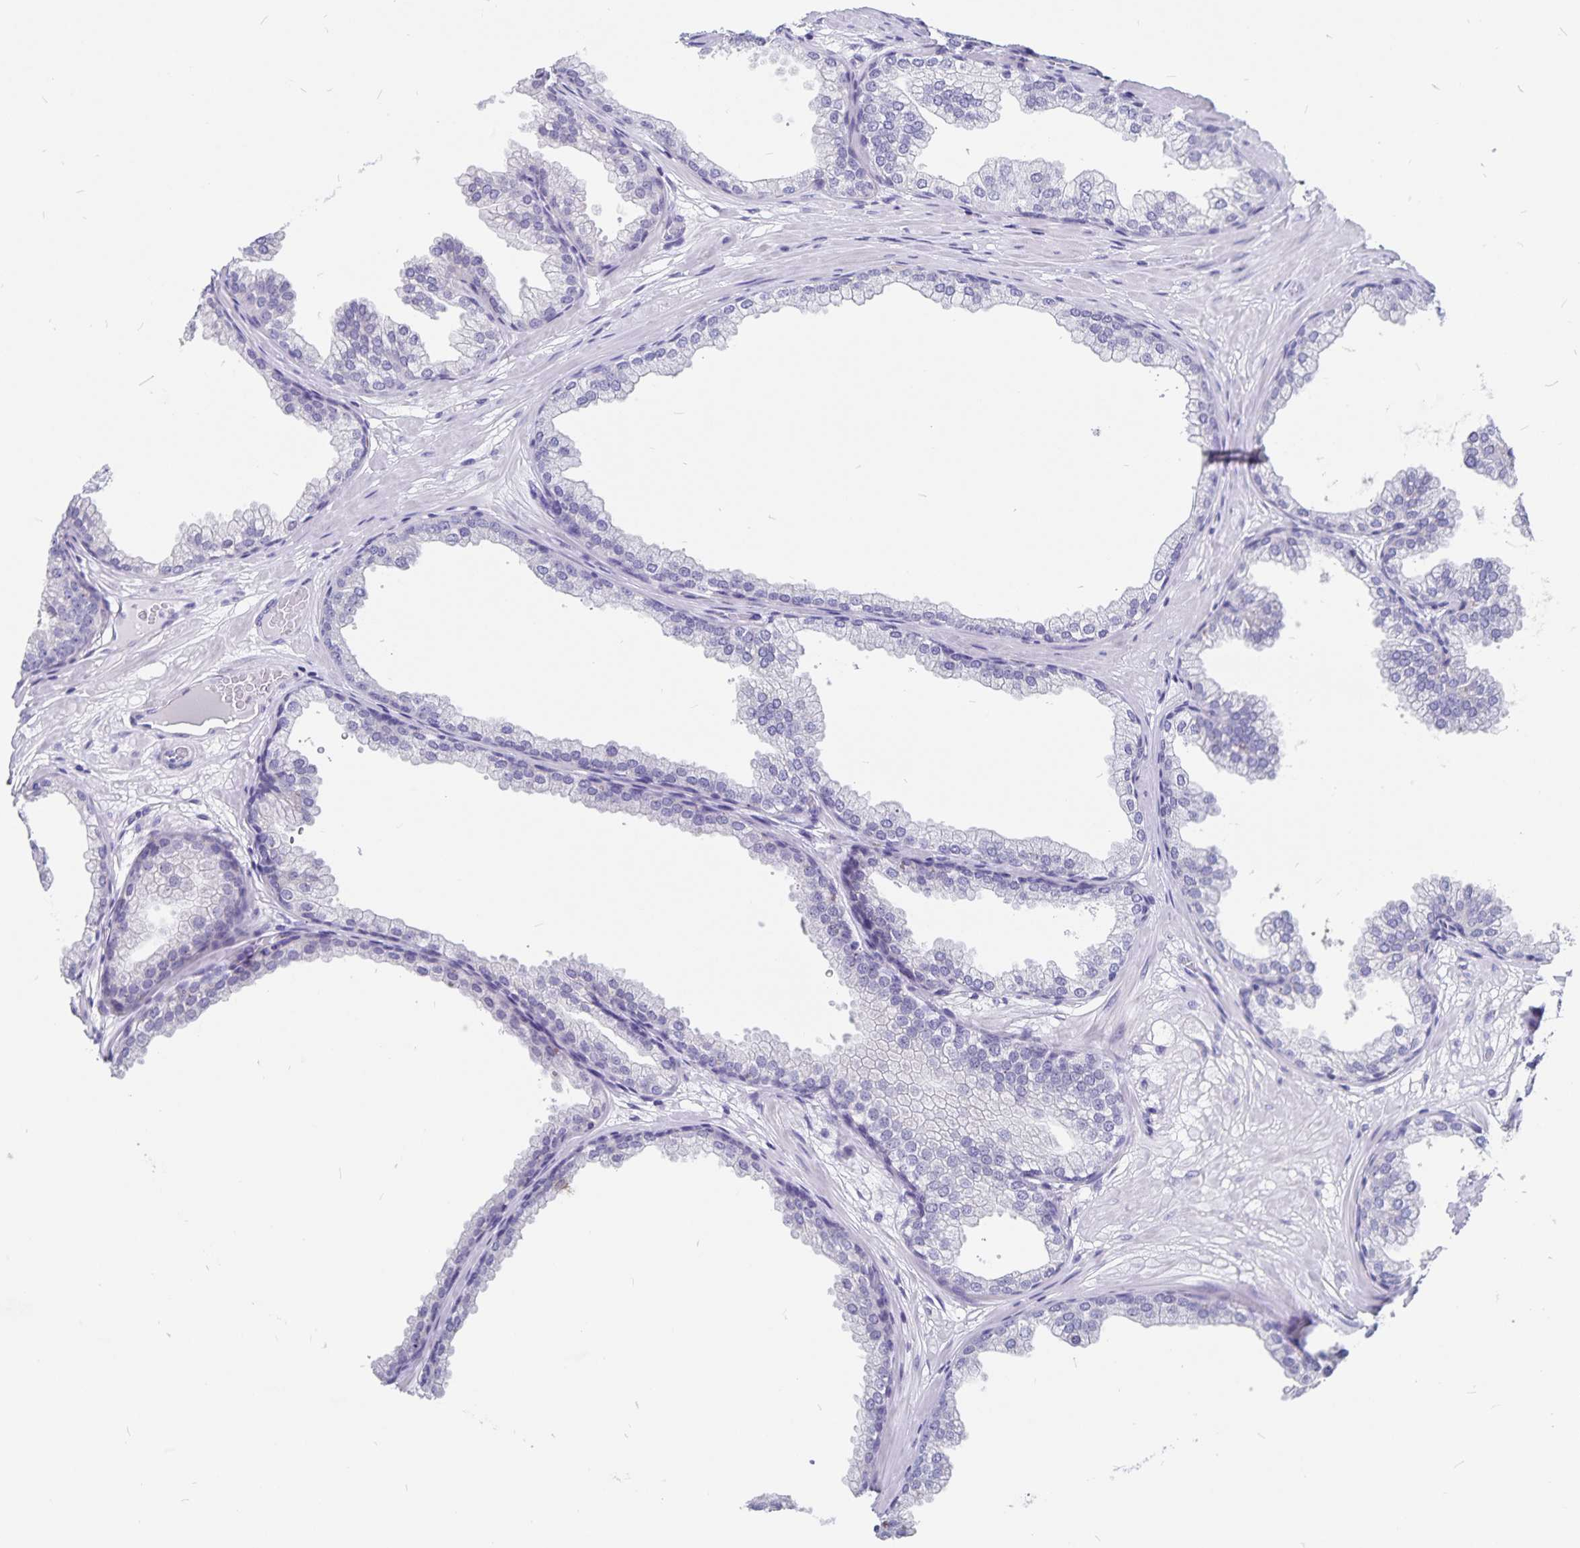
{"staining": {"intensity": "negative", "quantity": "none", "location": "none"}, "tissue": "prostate", "cell_type": "Glandular cells", "image_type": "normal", "snomed": [{"axis": "morphology", "description": "Normal tissue, NOS"}, {"axis": "topography", "description": "Prostate"}], "caption": "The immunohistochemistry micrograph has no significant staining in glandular cells of prostate. (Stains: DAB (3,3'-diaminobenzidine) immunohistochemistry with hematoxylin counter stain, Microscopy: brightfield microscopy at high magnification).", "gene": "SNTN", "patient": {"sex": "male", "age": 37}}